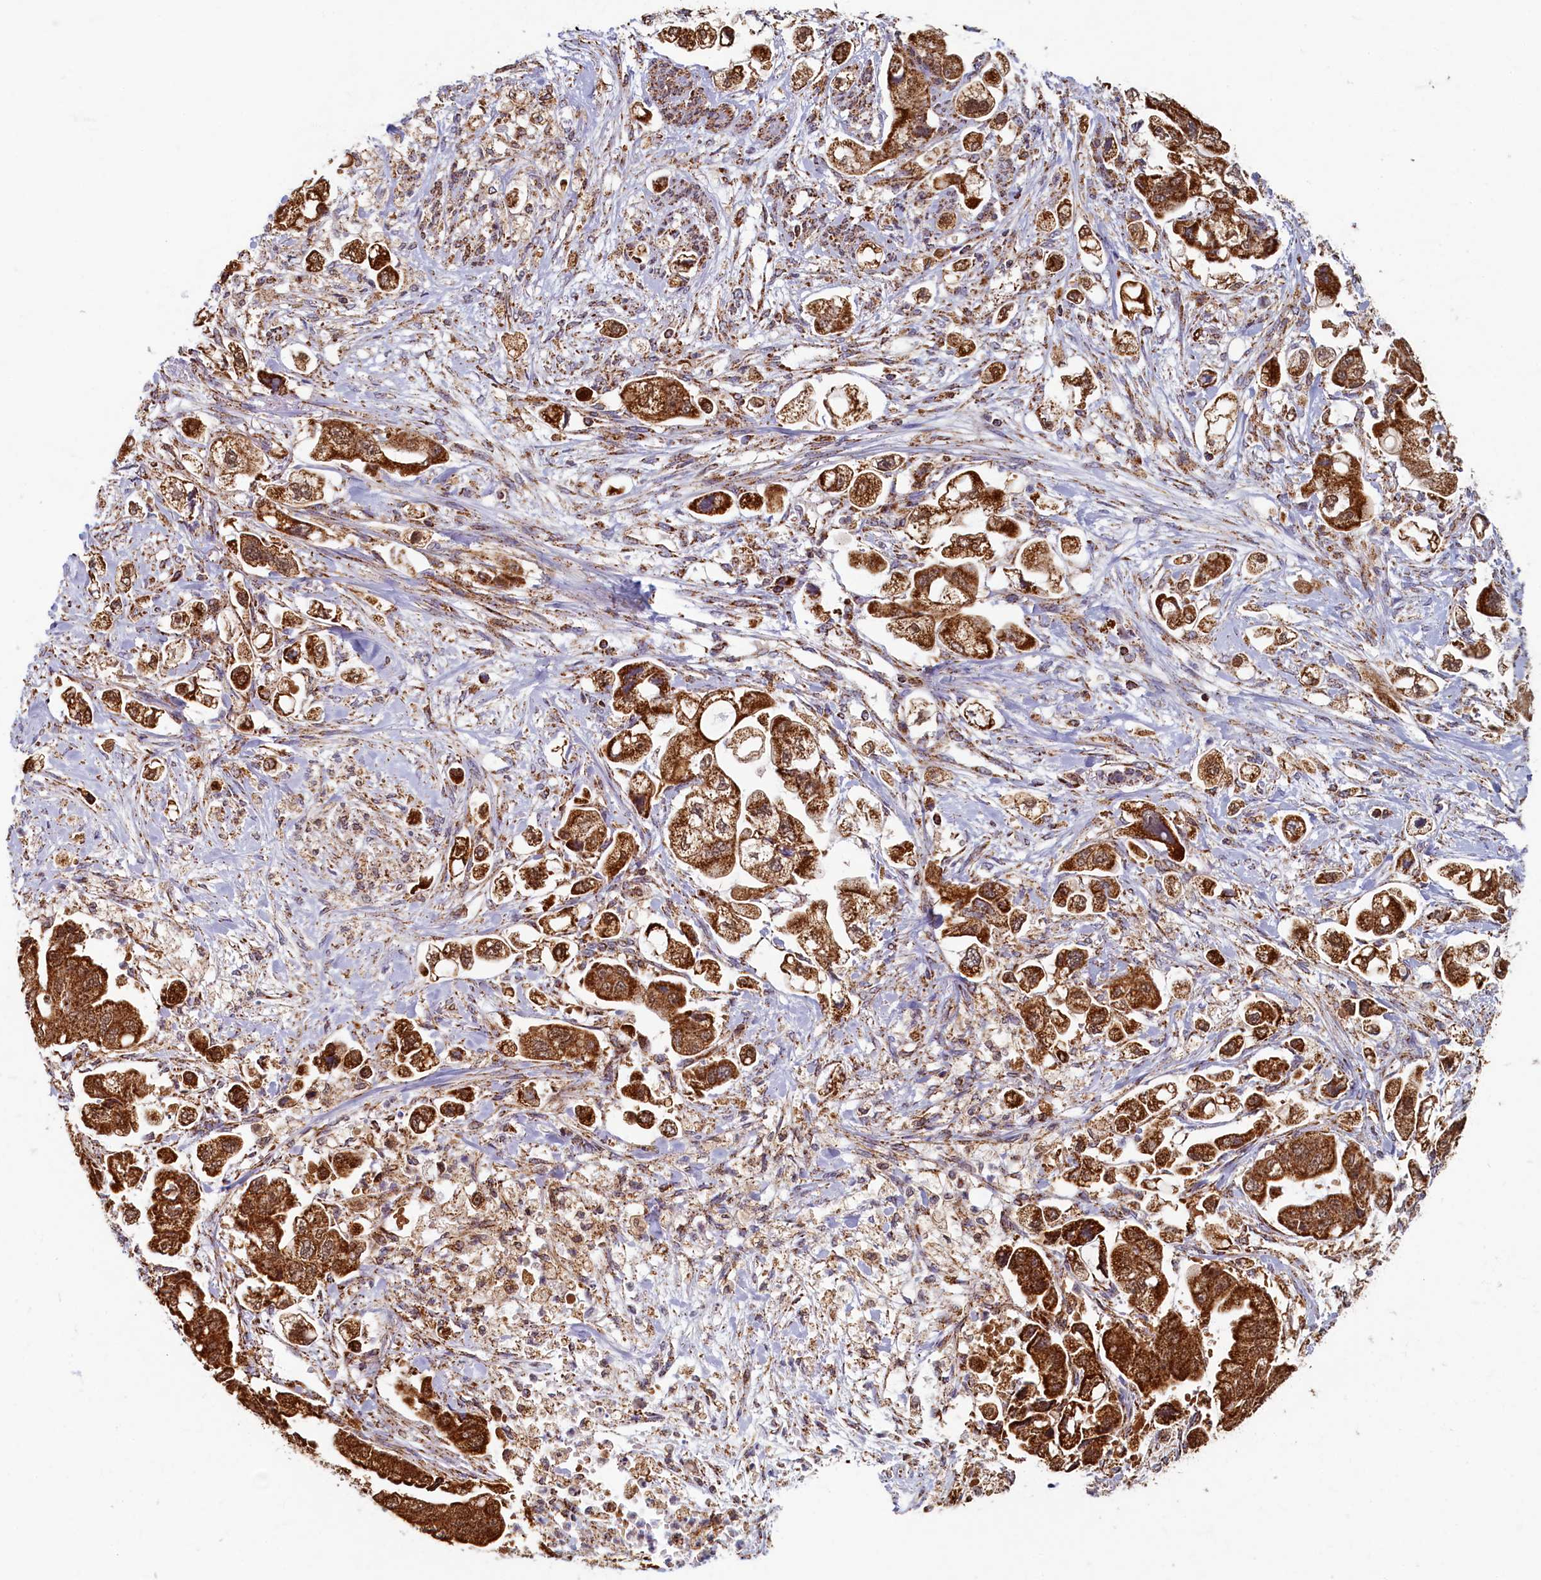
{"staining": {"intensity": "strong", "quantity": ">75%", "location": "cytoplasmic/membranous"}, "tissue": "stomach cancer", "cell_type": "Tumor cells", "image_type": "cancer", "snomed": [{"axis": "morphology", "description": "Adenocarcinoma, NOS"}, {"axis": "topography", "description": "Stomach"}], "caption": "Human stomach adenocarcinoma stained with a brown dye reveals strong cytoplasmic/membranous positive expression in approximately >75% of tumor cells.", "gene": "SPR", "patient": {"sex": "male", "age": 62}}